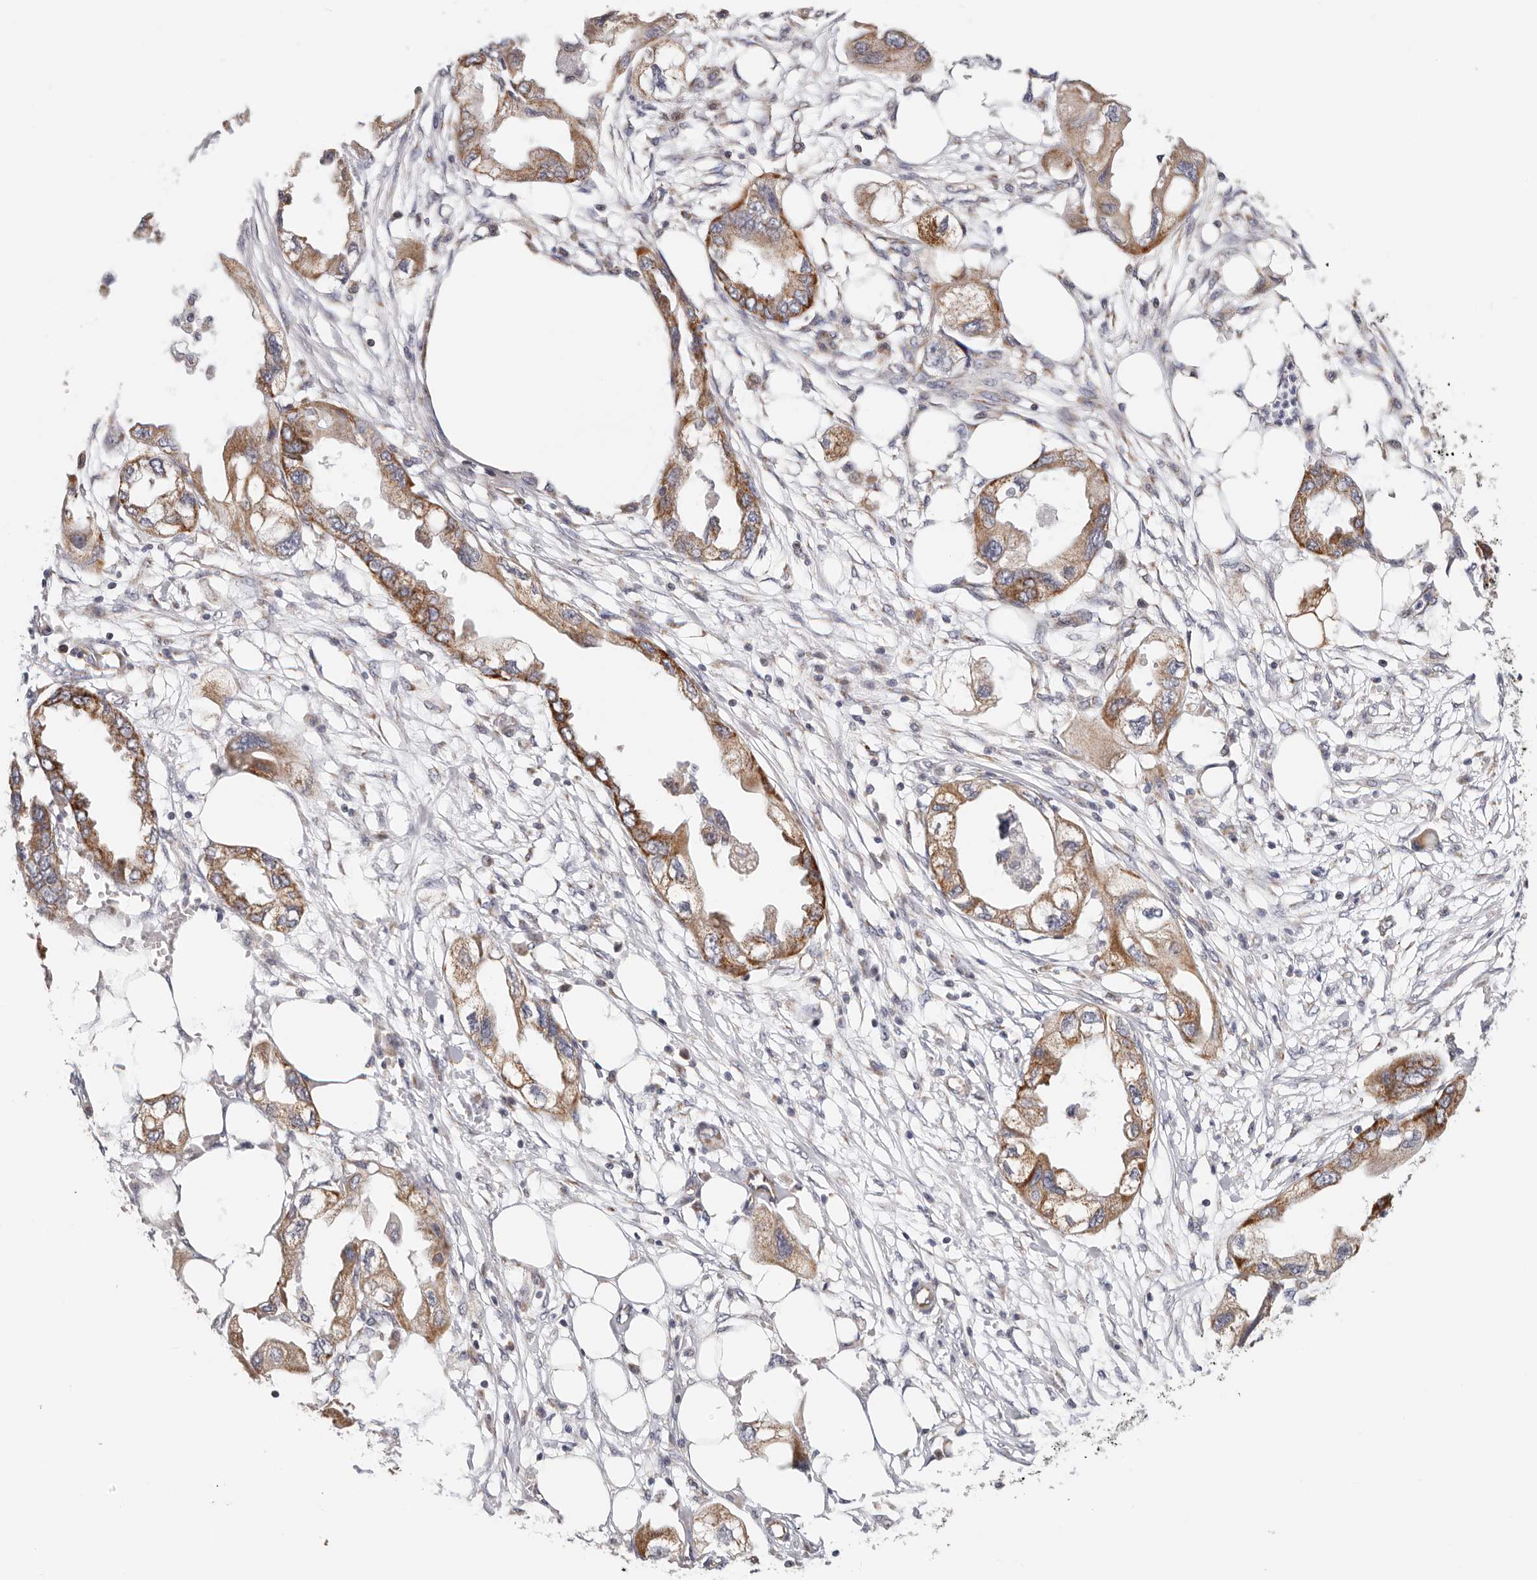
{"staining": {"intensity": "strong", "quantity": ">75%", "location": "cytoplasmic/membranous"}, "tissue": "endometrial cancer", "cell_type": "Tumor cells", "image_type": "cancer", "snomed": [{"axis": "morphology", "description": "Adenocarcinoma, NOS"}, {"axis": "morphology", "description": "Adenocarcinoma, metastatic, NOS"}, {"axis": "topography", "description": "Adipose tissue"}, {"axis": "topography", "description": "Endometrium"}], "caption": "Endometrial cancer (adenocarcinoma) stained with a brown dye shows strong cytoplasmic/membranous positive positivity in about >75% of tumor cells.", "gene": "AFDN", "patient": {"sex": "female", "age": 67}}